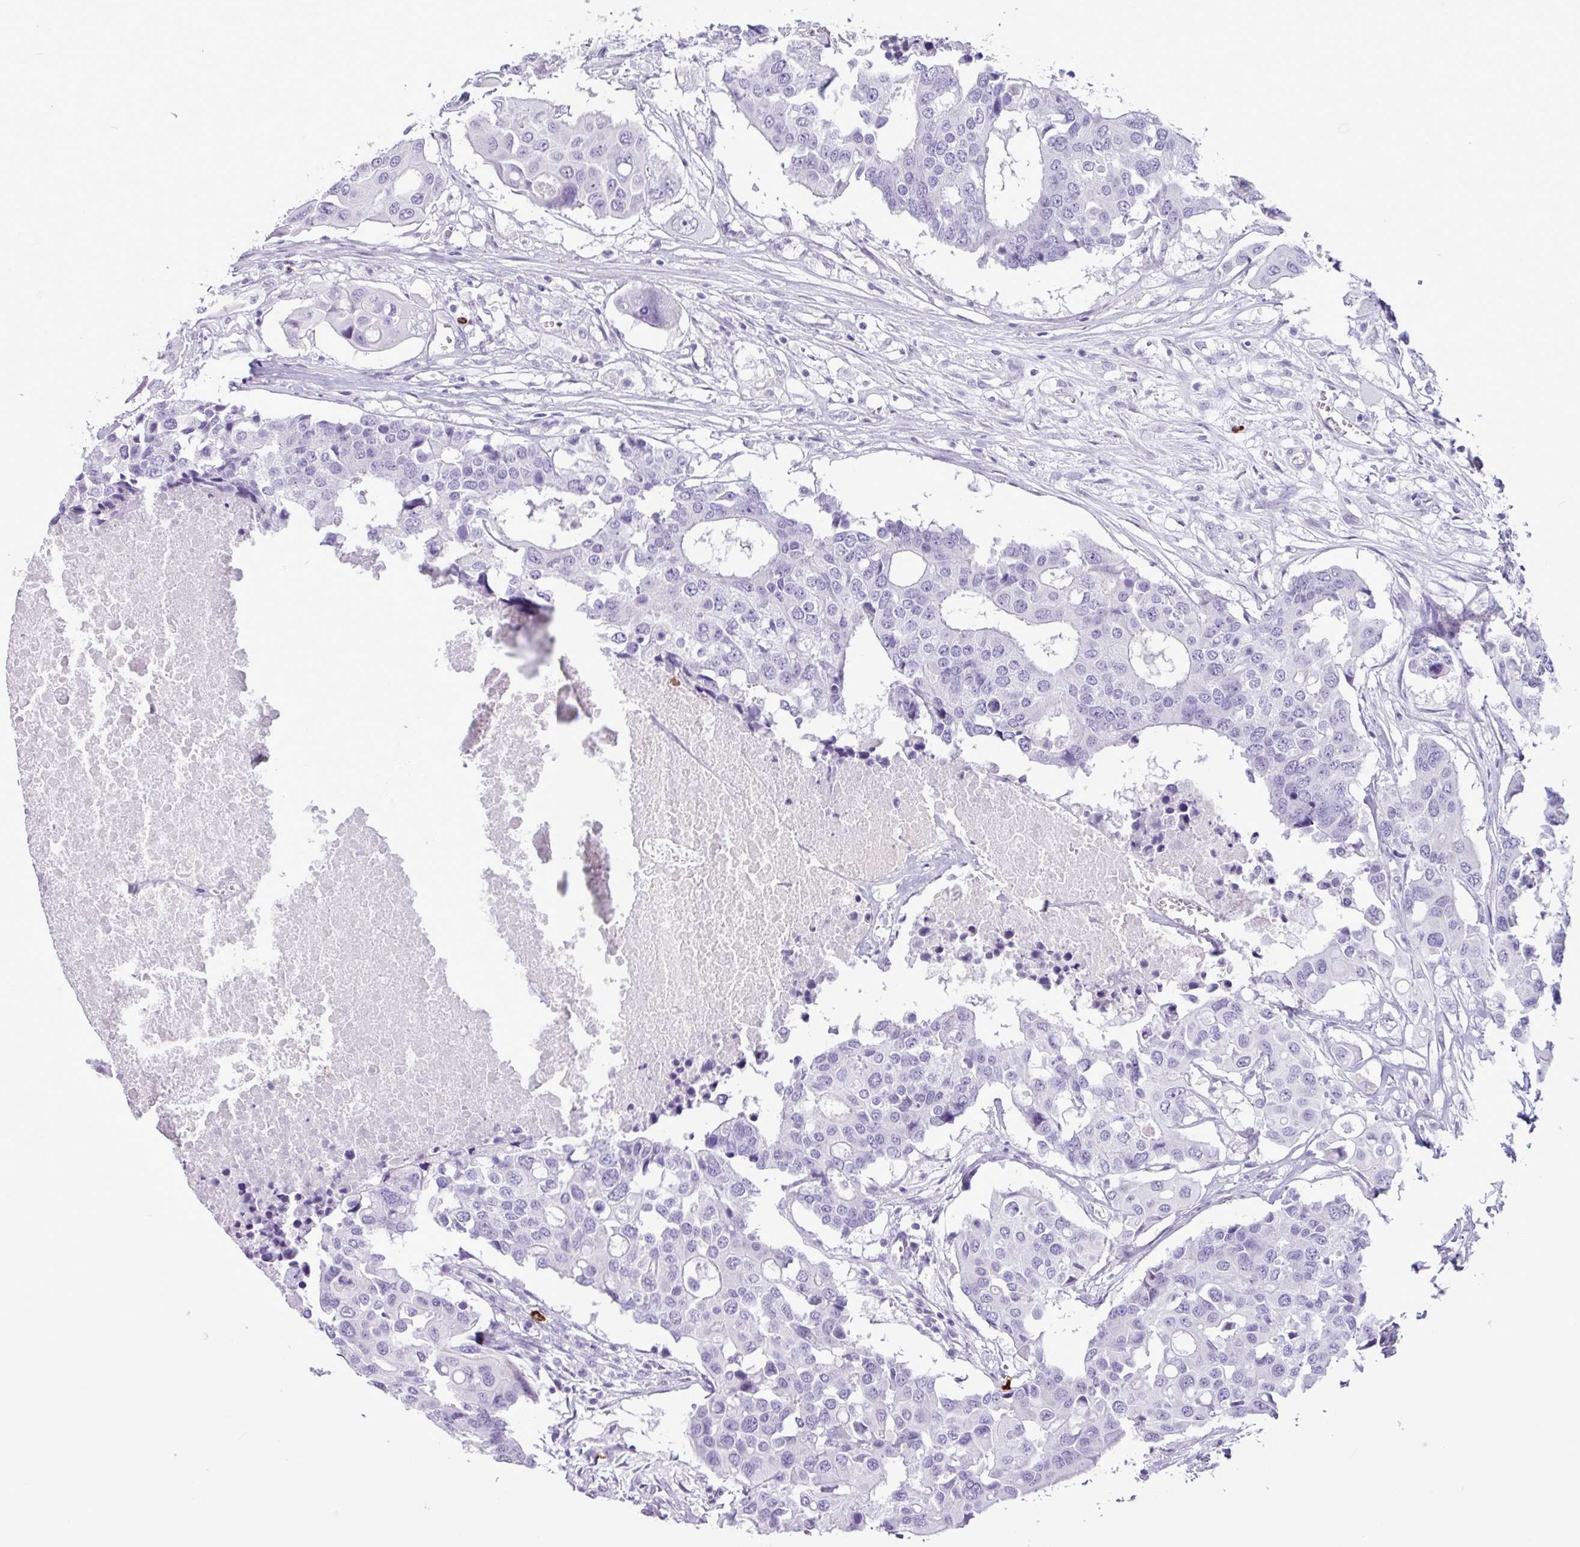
{"staining": {"intensity": "negative", "quantity": "none", "location": "none"}, "tissue": "colorectal cancer", "cell_type": "Tumor cells", "image_type": "cancer", "snomed": [{"axis": "morphology", "description": "Adenocarcinoma, NOS"}, {"axis": "topography", "description": "Colon"}], "caption": "This is a image of IHC staining of colorectal adenocarcinoma, which shows no expression in tumor cells. (Stains: DAB (3,3'-diaminobenzidine) IHC with hematoxylin counter stain, Microscopy: brightfield microscopy at high magnification).", "gene": "TMEM178A", "patient": {"sex": "male", "age": 77}}